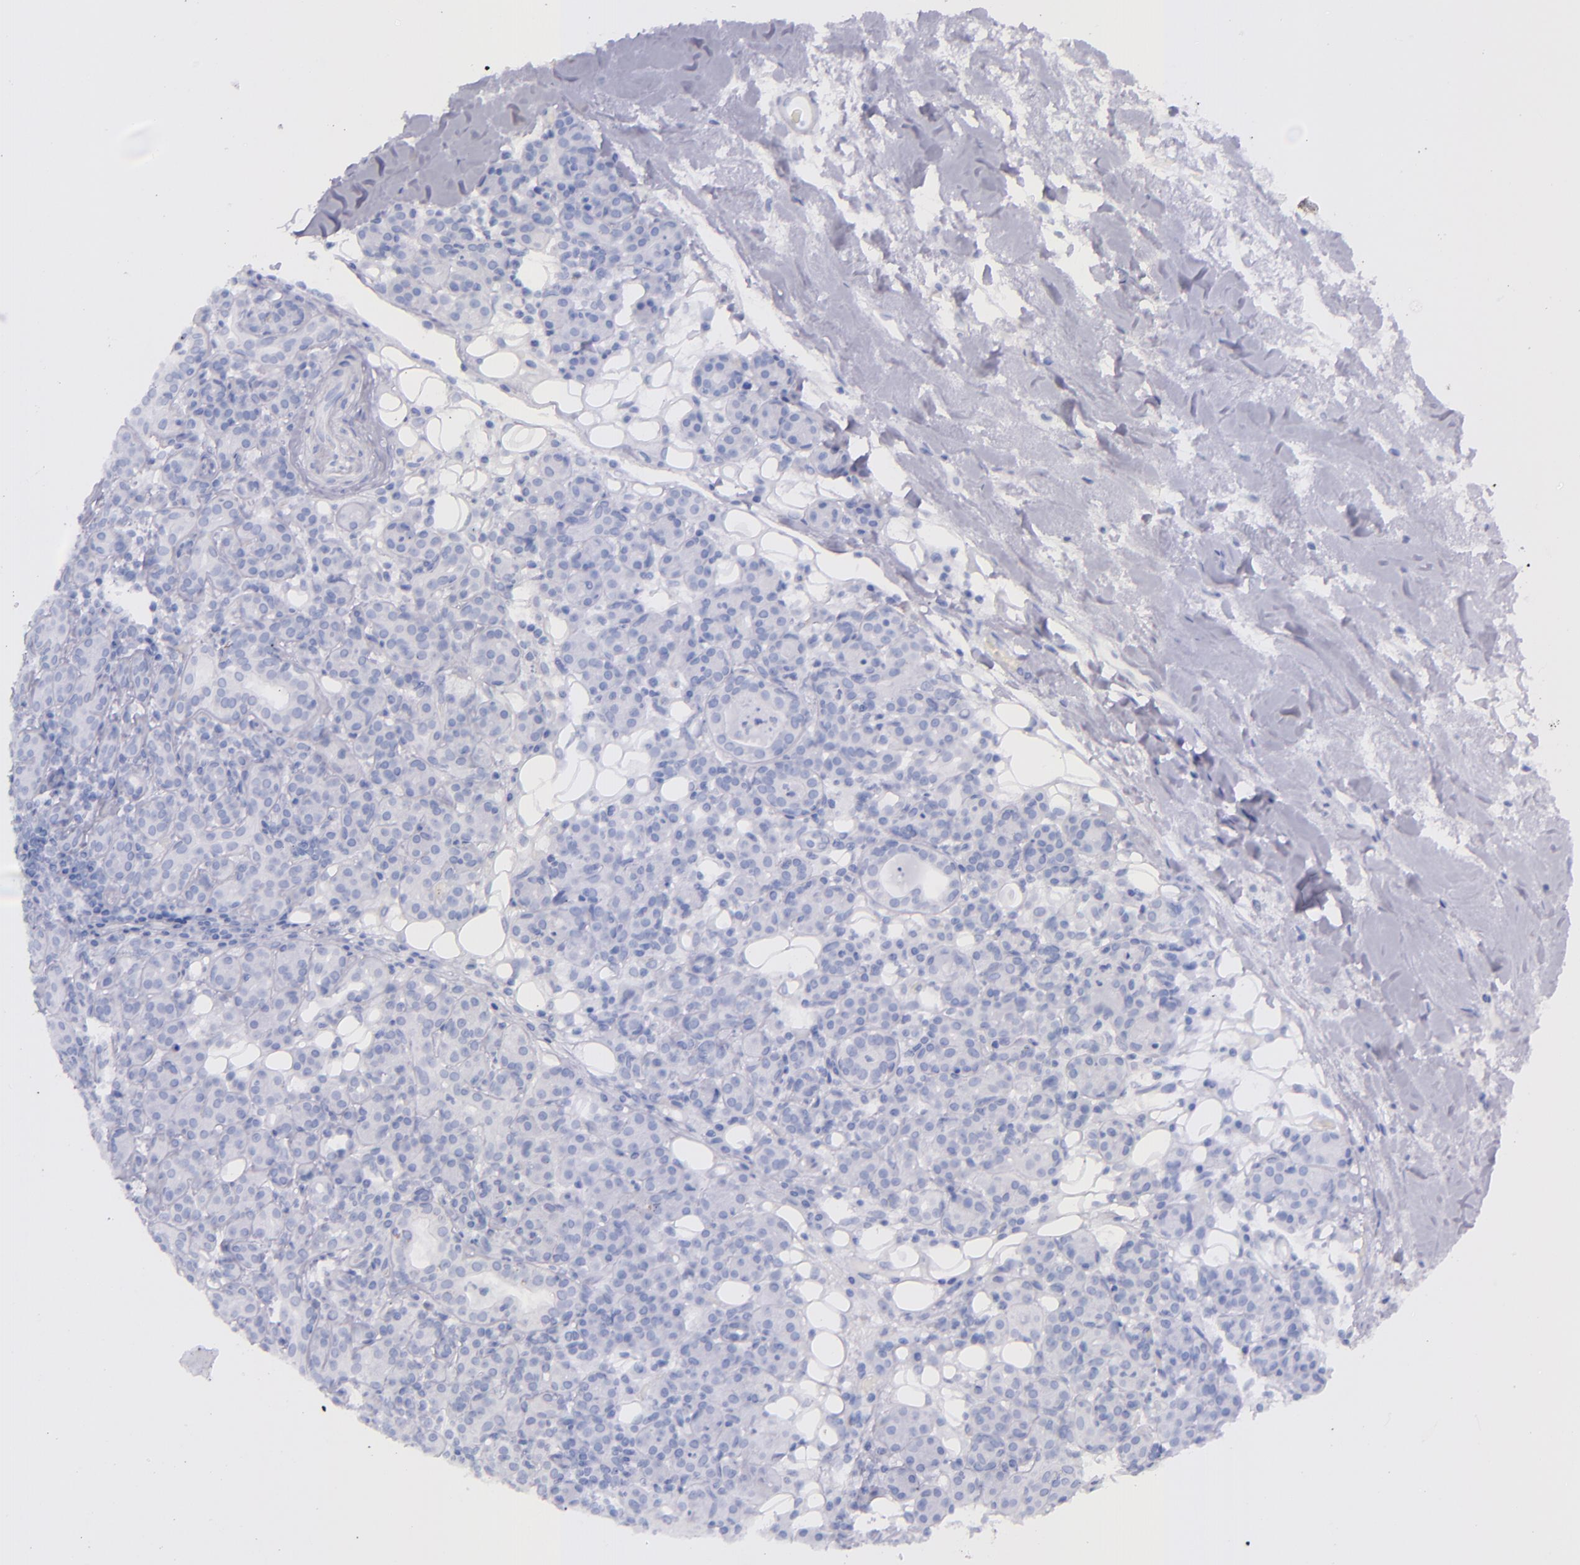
{"staining": {"intensity": "negative", "quantity": "none", "location": "none"}, "tissue": "skin cancer", "cell_type": "Tumor cells", "image_type": "cancer", "snomed": [{"axis": "morphology", "description": "Squamous cell carcinoma, NOS"}, {"axis": "topography", "description": "Skin"}], "caption": "Image shows no significant protein staining in tumor cells of squamous cell carcinoma (skin).", "gene": "SFTPA2", "patient": {"sex": "male", "age": 84}}